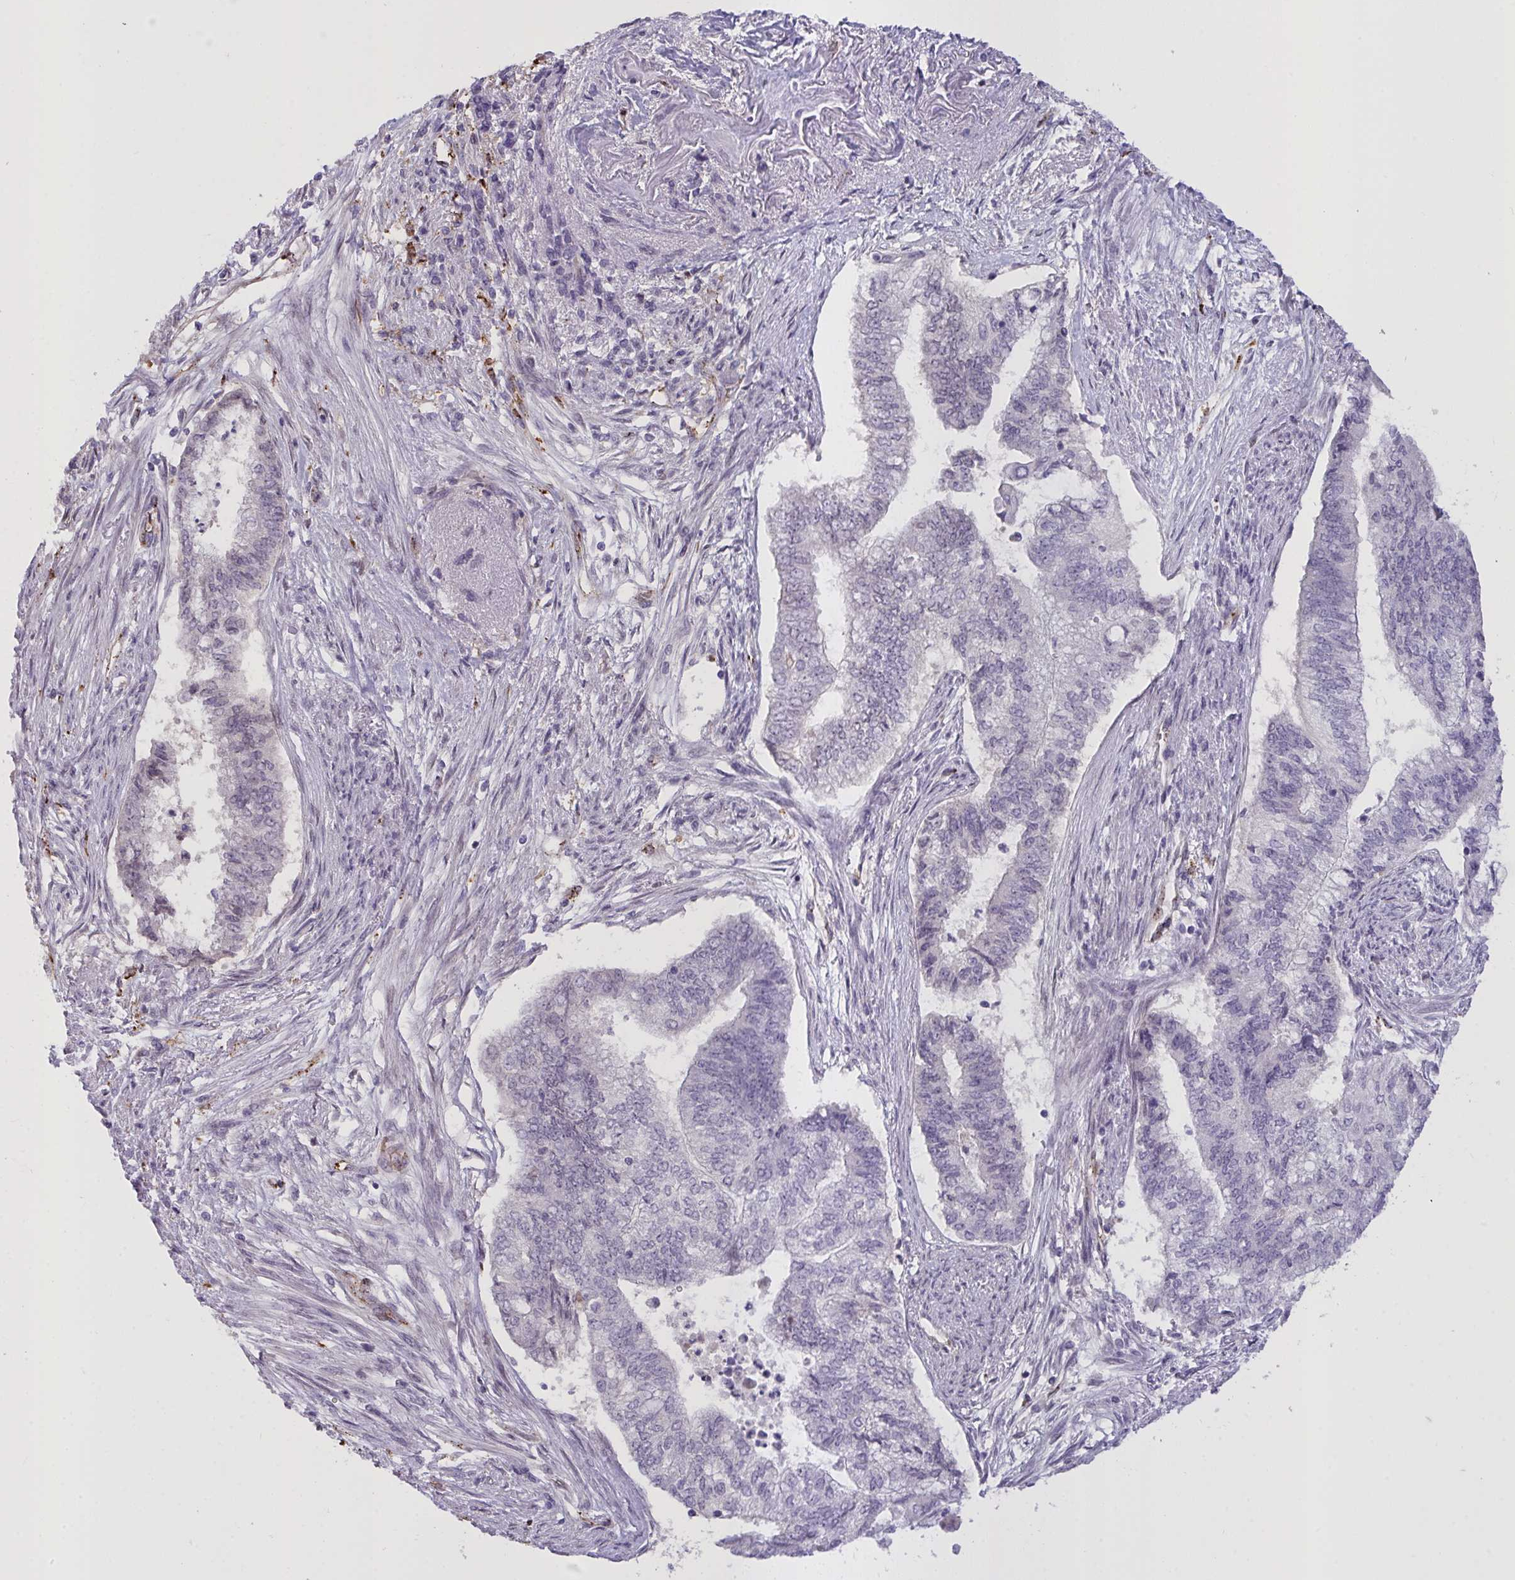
{"staining": {"intensity": "negative", "quantity": "none", "location": "none"}, "tissue": "endometrial cancer", "cell_type": "Tumor cells", "image_type": "cancer", "snomed": [{"axis": "morphology", "description": "Adenocarcinoma, NOS"}, {"axis": "topography", "description": "Endometrium"}], "caption": "IHC of endometrial cancer reveals no expression in tumor cells.", "gene": "SEMA6B", "patient": {"sex": "female", "age": 65}}